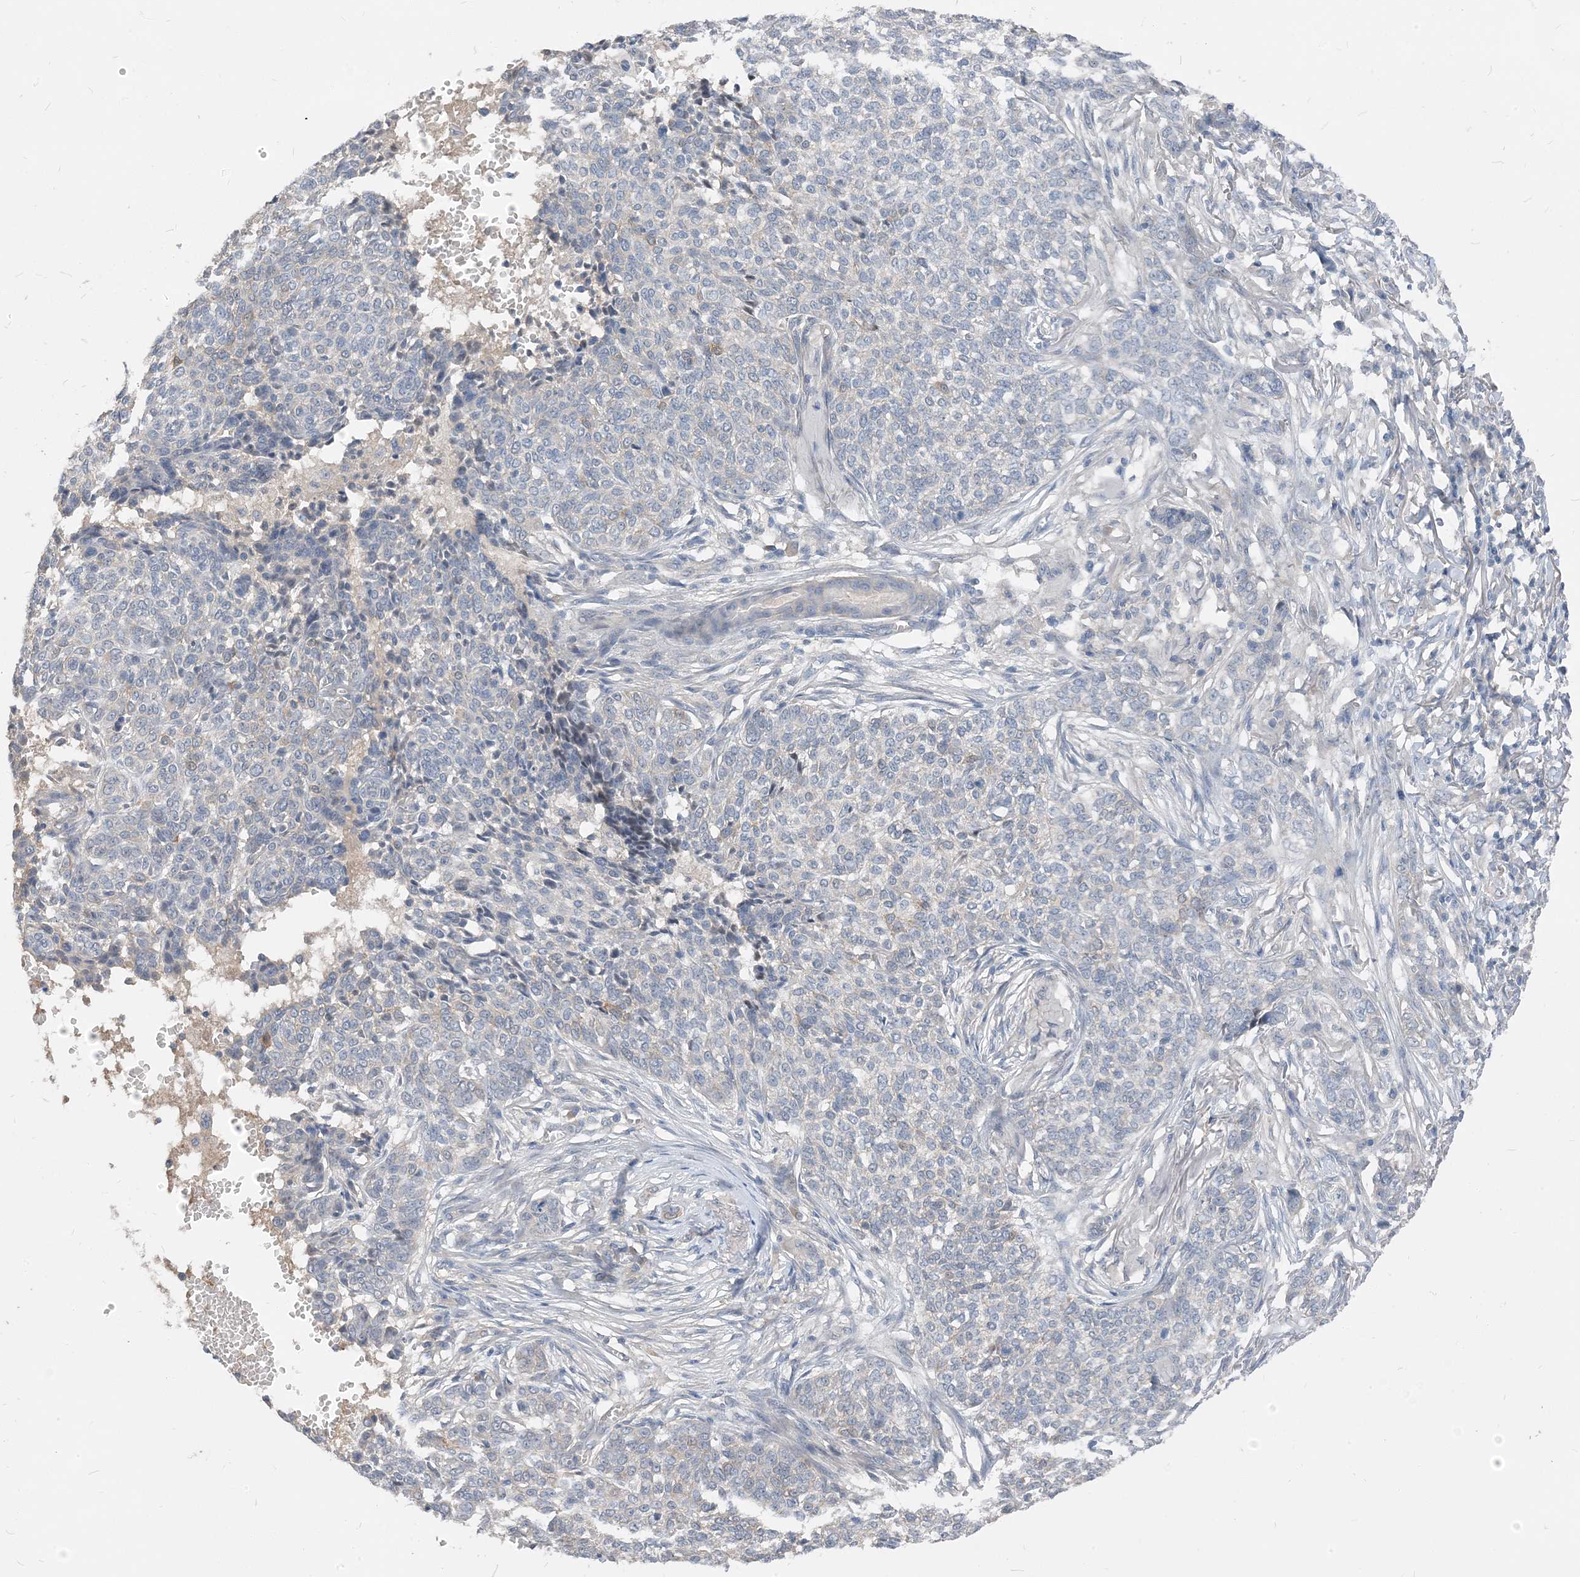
{"staining": {"intensity": "negative", "quantity": "none", "location": "none"}, "tissue": "skin cancer", "cell_type": "Tumor cells", "image_type": "cancer", "snomed": [{"axis": "morphology", "description": "Basal cell carcinoma"}, {"axis": "topography", "description": "Skin"}], "caption": "Immunohistochemistry (IHC) photomicrograph of neoplastic tissue: basal cell carcinoma (skin) stained with DAB reveals no significant protein positivity in tumor cells. (DAB immunohistochemistry (IHC) with hematoxylin counter stain).", "gene": "NCOA7", "patient": {"sex": "male", "age": 85}}